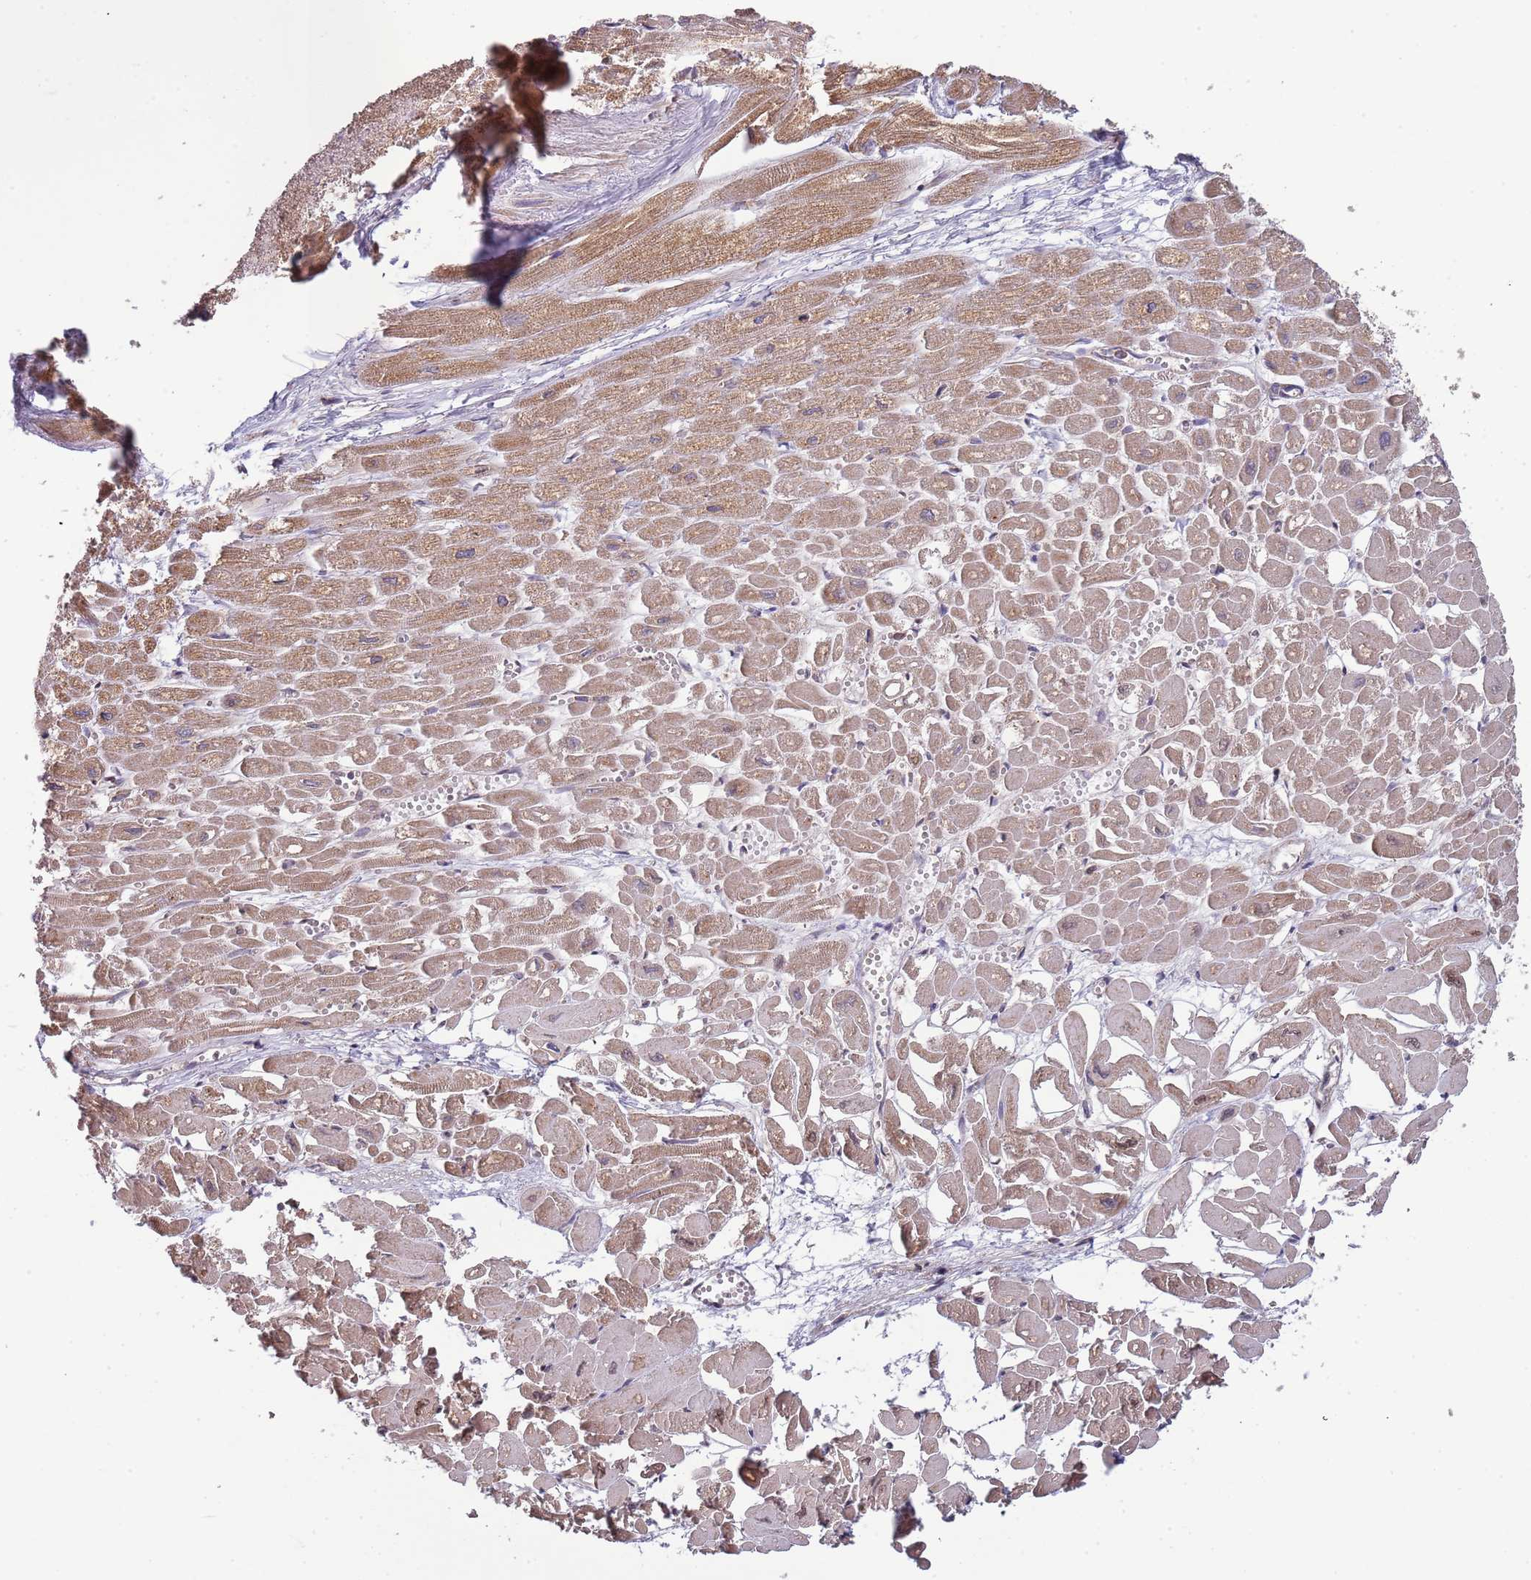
{"staining": {"intensity": "strong", "quantity": ">75%", "location": "cytoplasmic/membranous,nuclear"}, "tissue": "heart muscle", "cell_type": "Cardiomyocytes", "image_type": "normal", "snomed": [{"axis": "morphology", "description": "Normal tissue, NOS"}, {"axis": "topography", "description": "Heart"}], "caption": "This histopathology image displays immunohistochemistry staining of benign human heart muscle, with high strong cytoplasmic/membranous,nuclear positivity in about >75% of cardiomyocytes.", "gene": "VPS16", "patient": {"sex": "male", "age": 54}}